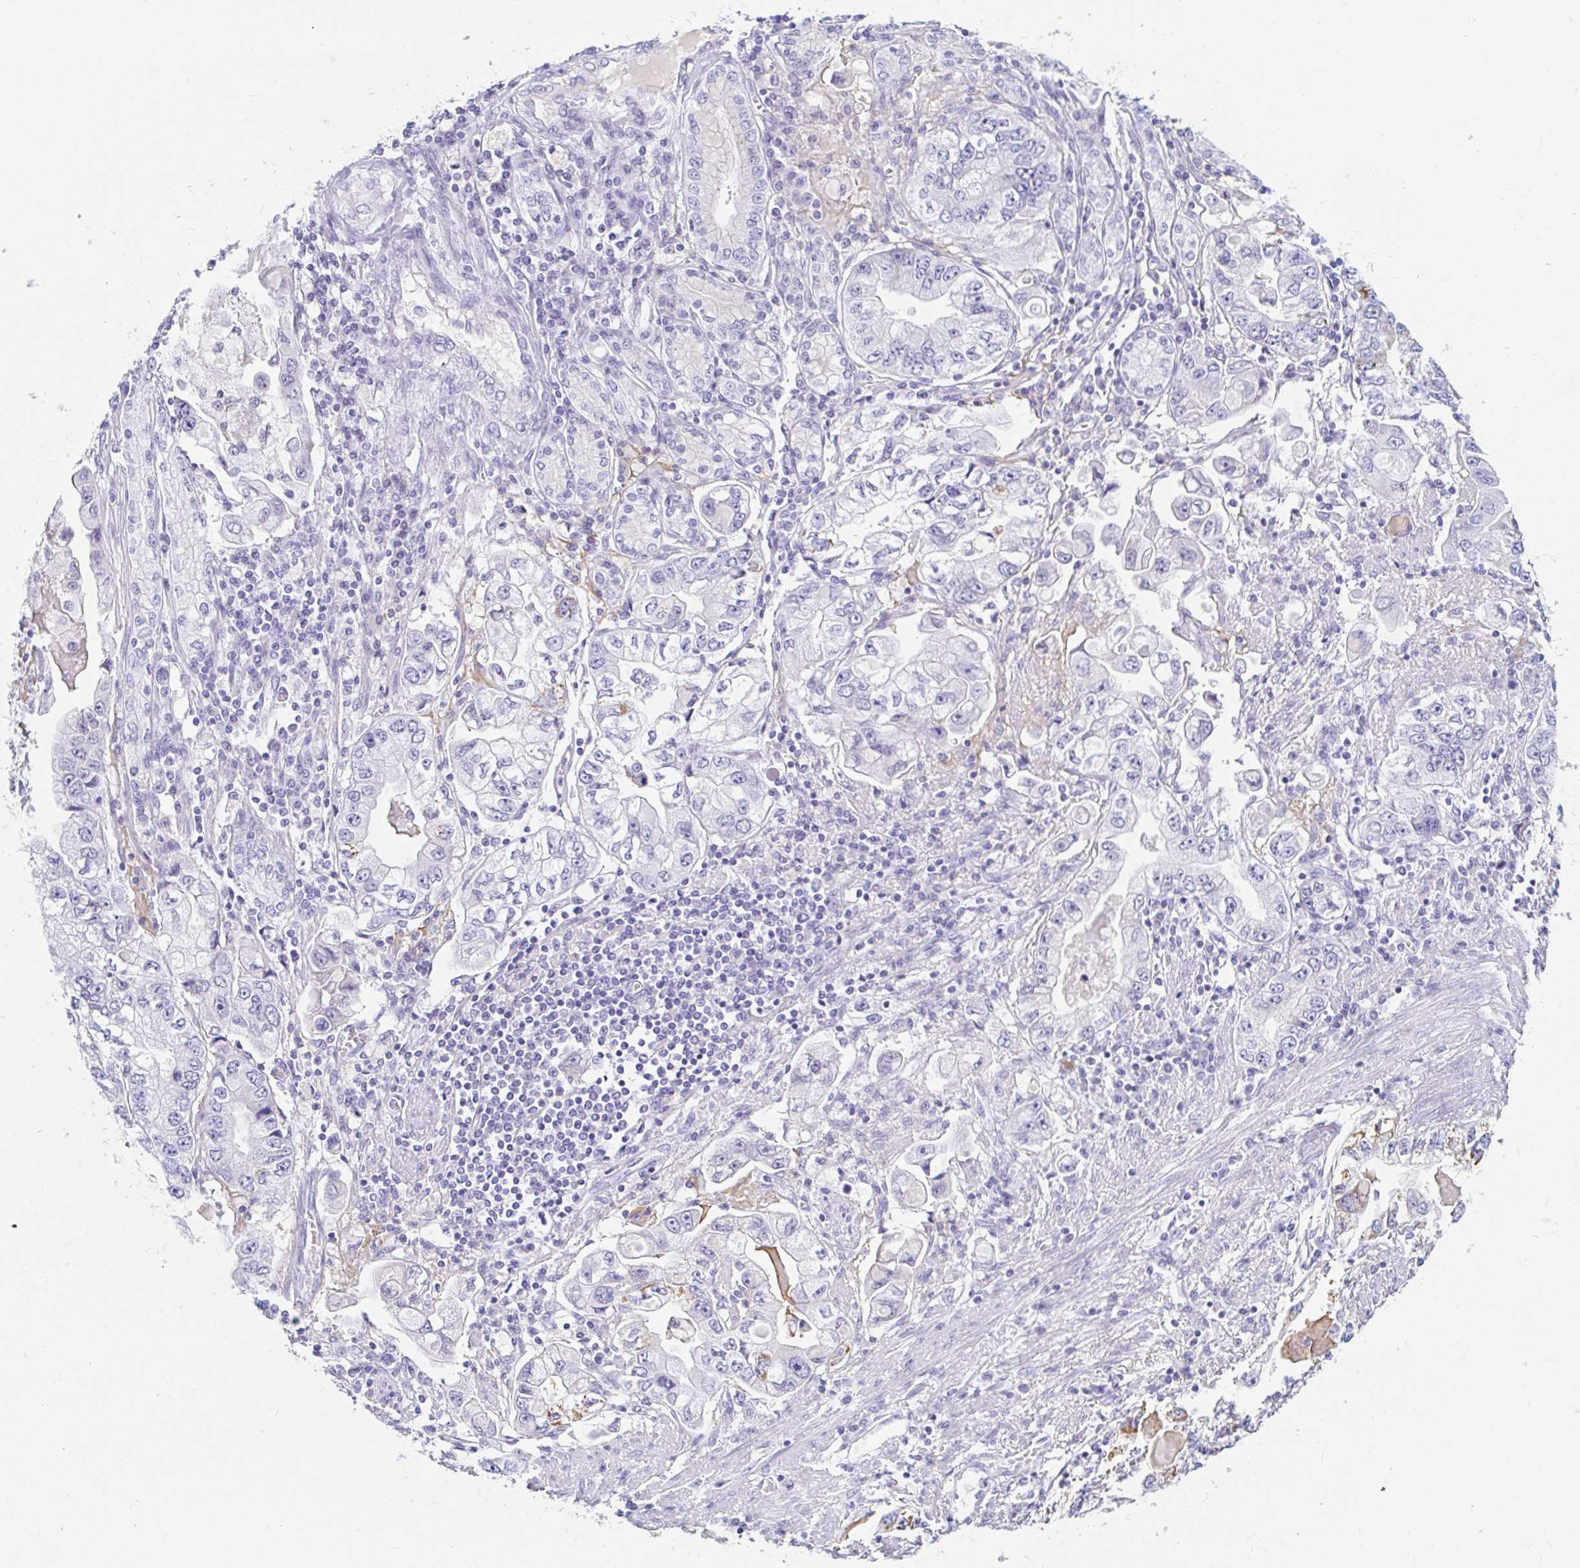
{"staining": {"intensity": "negative", "quantity": "none", "location": "none"}, "tissue": "stomach cancer", "cell_type": "Tumor cells", "image_type": "cancer", "snomed": [{"axis": "morphology", "description": "Adenocarcinoma, NOS"}, {"axis": "topography", "description": "Stomach, lower"}], "caption": "Tumor cells show no significant positivity in stomach cancer. Brightfield microscopy of immunohistochemistry stained with DAB (brown) and hematoxylin (blue), captured at high magnification.", "gene": "TEX44", "patient": {"sex": "female", "age": 93}}